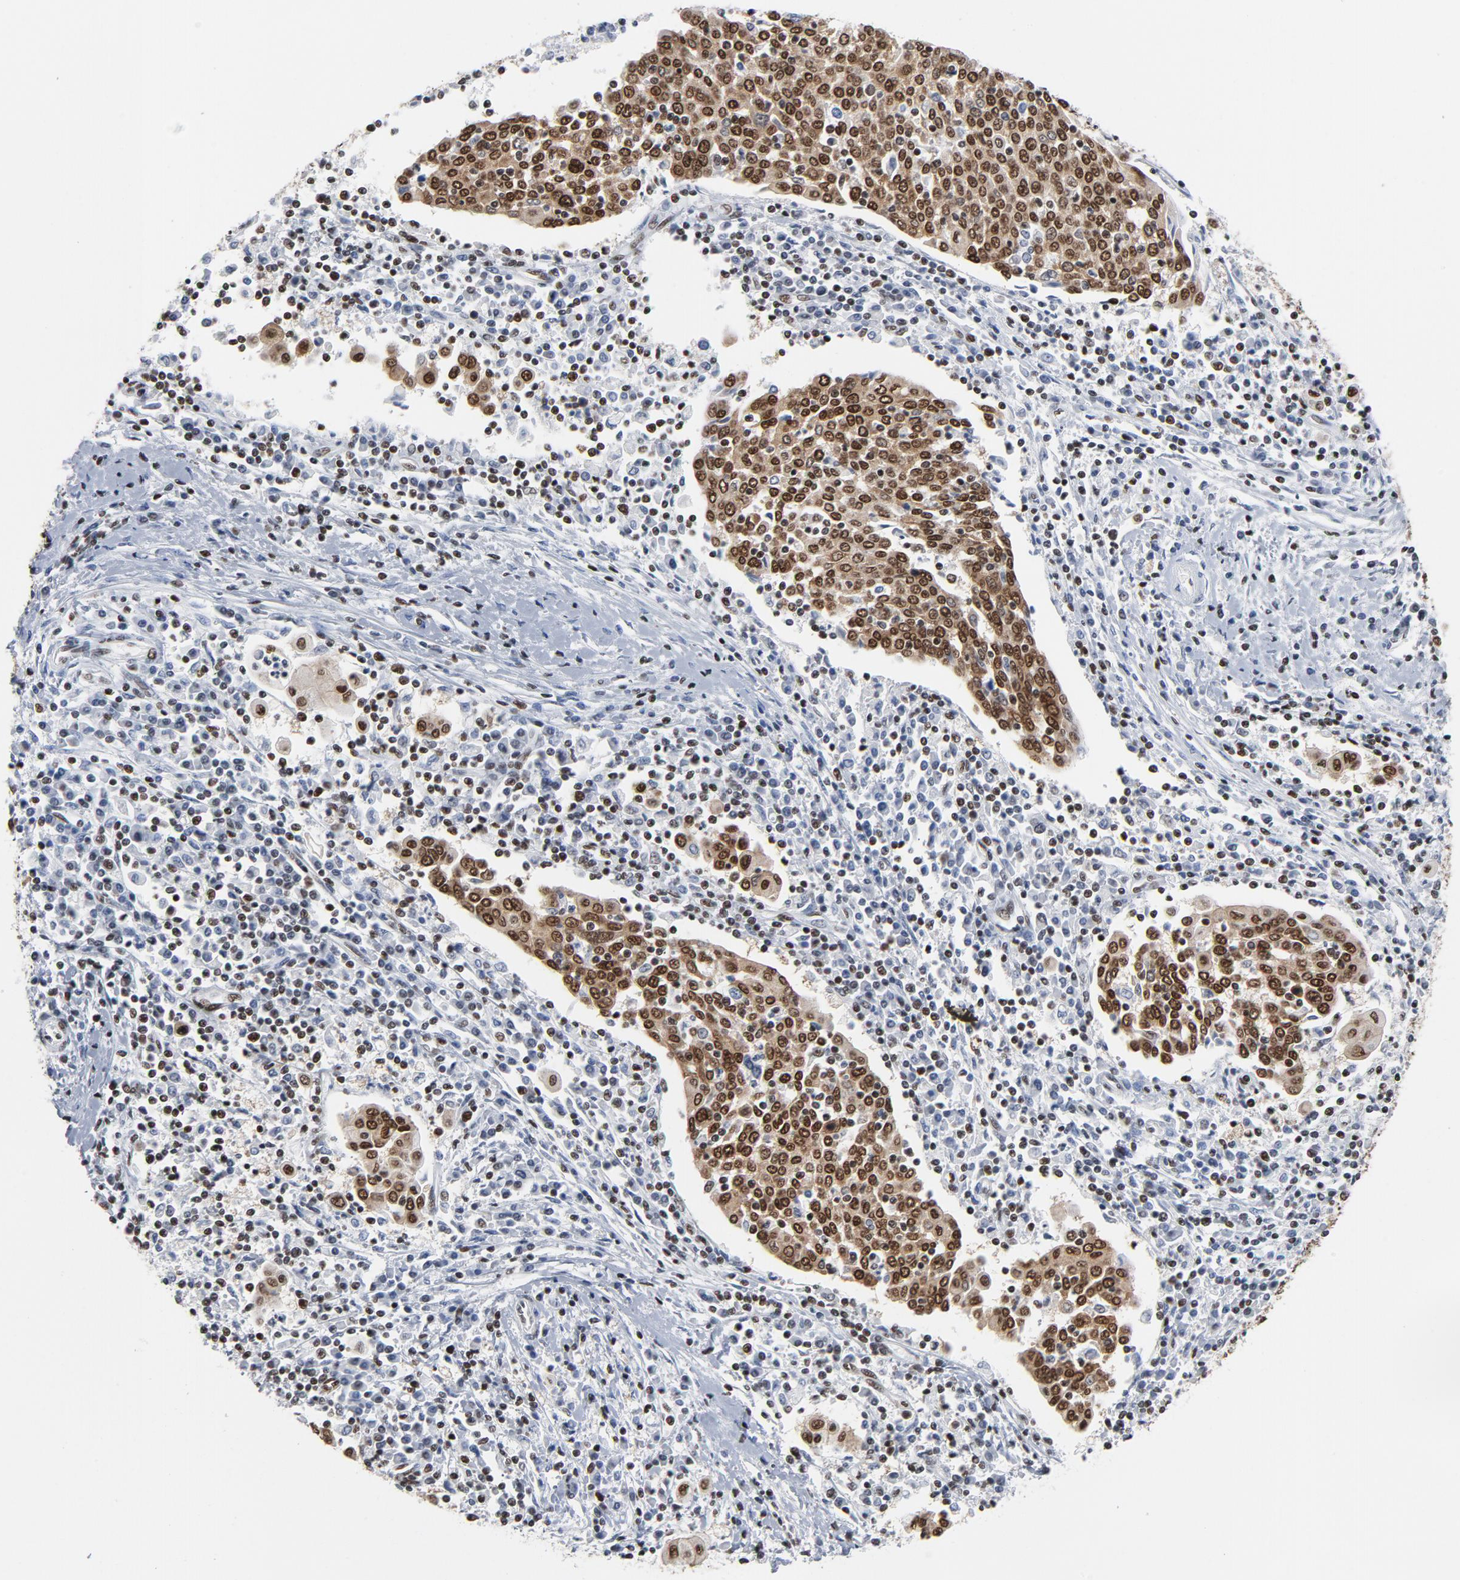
{"staining": {"intensity": "strong", "quantity": ">75%", "location": "cytoplasmic/membranous,nuclear"}, "tissue": "cervical cancer", "cell_type": "Tumor cells", "image_type": "cancer", "snomed": [{"axis": "morphology", "description": "Squamous cell carcinoma, NOS"}, {"axis": "topography", "description": "Cervix"}], "caption": "The immunohistochemical stain shows strong cytoplasmic/membranous and nuclear staining in tumor cells of cervical cancer tissue.", "gene": "CSTF2", "patient": {"sex": "female", "age": 40}}